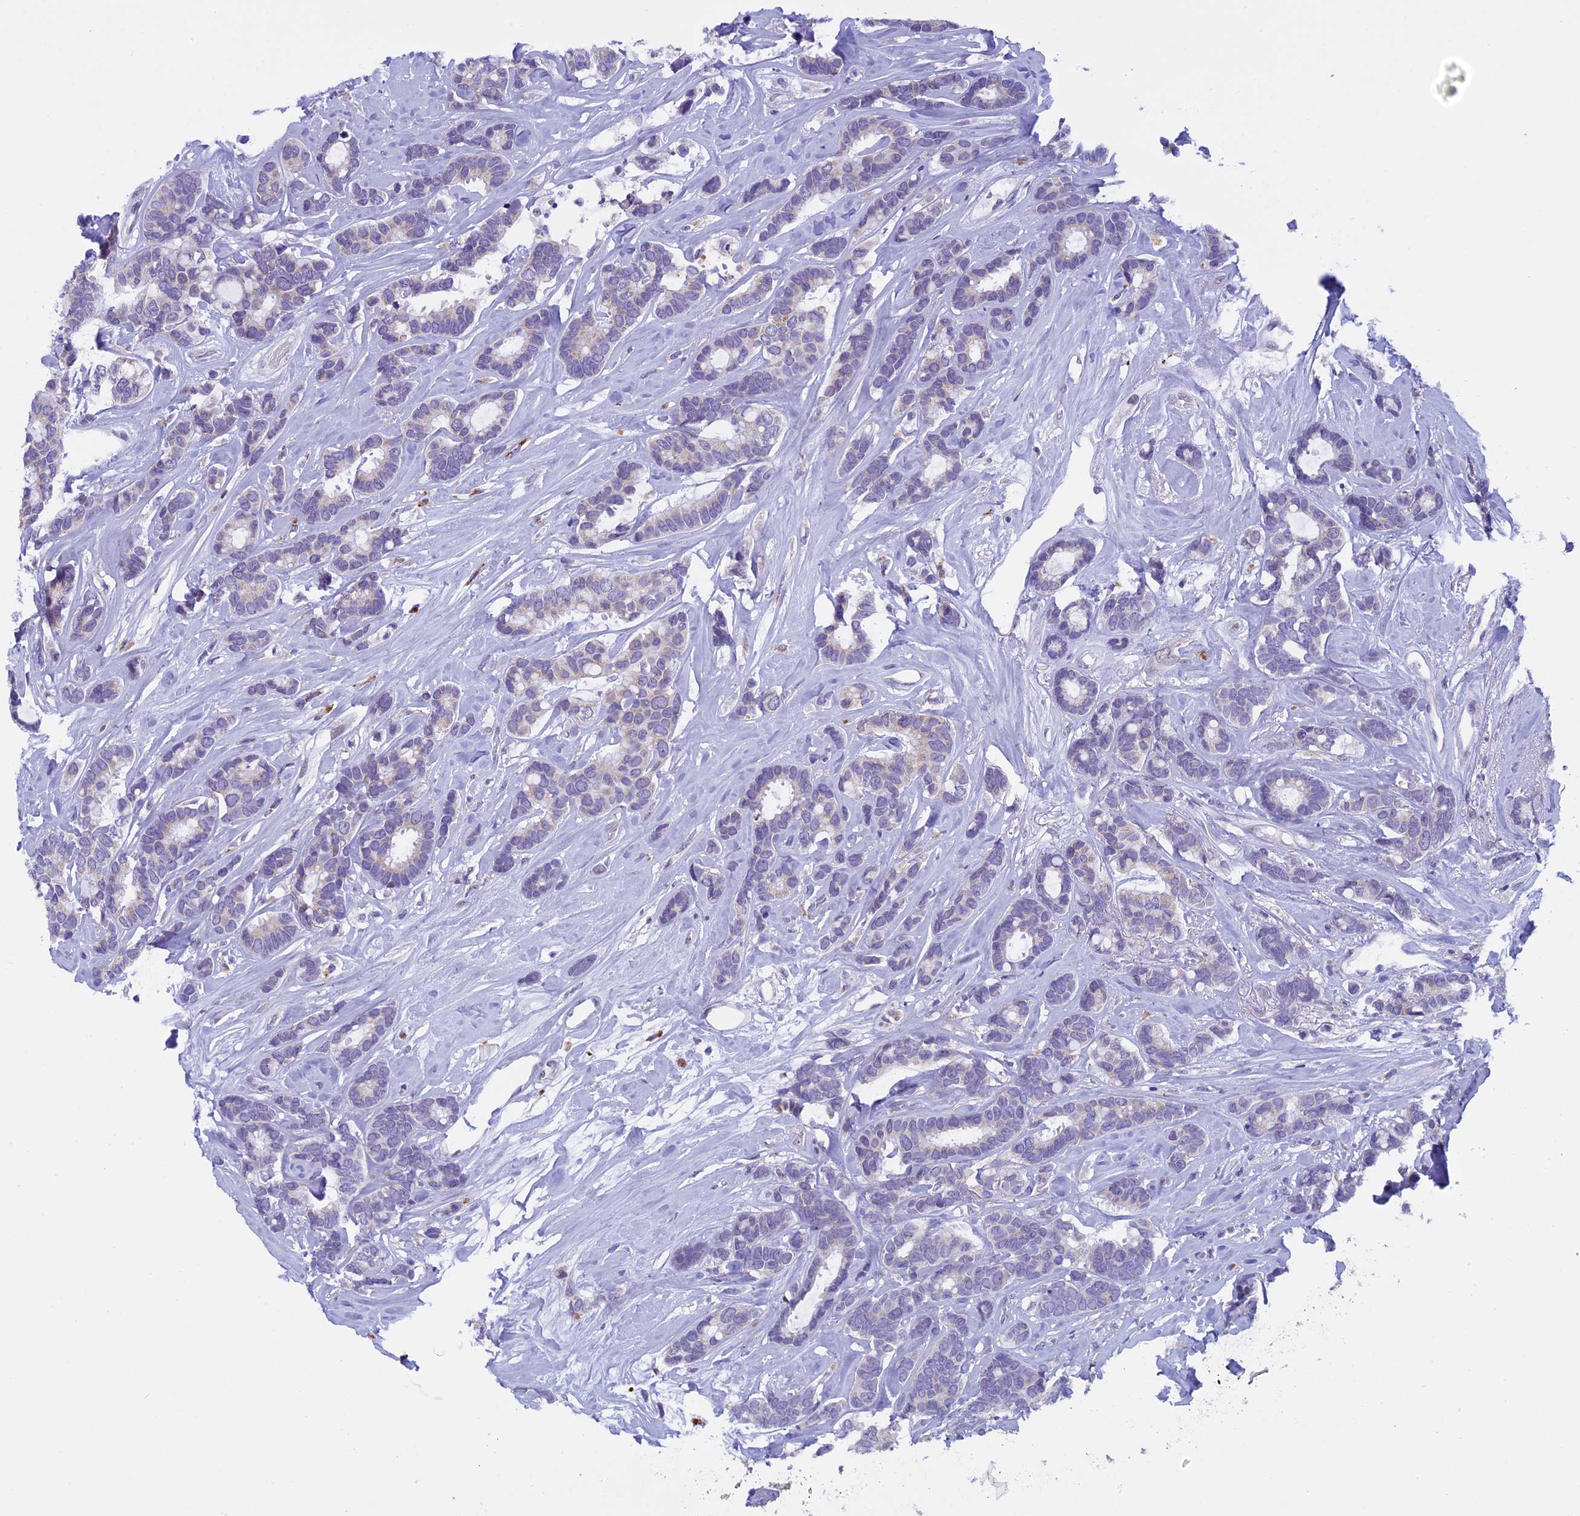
{"staining": {"intensity": "negative", "quantity": "none", "location": "none"}, "tissue": "breast cancer", "cell_type": "Tumor cells", "image_type": "cancer", "snomed": [{"axis": "morphology", "description": "Duct carcinoma"}, {"axis": "topography", "description": "Breast"}], "caption": "A histopathology image of breast cancer stained for a protein shows no brown staining in tumor cells.", "gene": "ZNF317", "patient": {"sex": "female", "age": 87}}